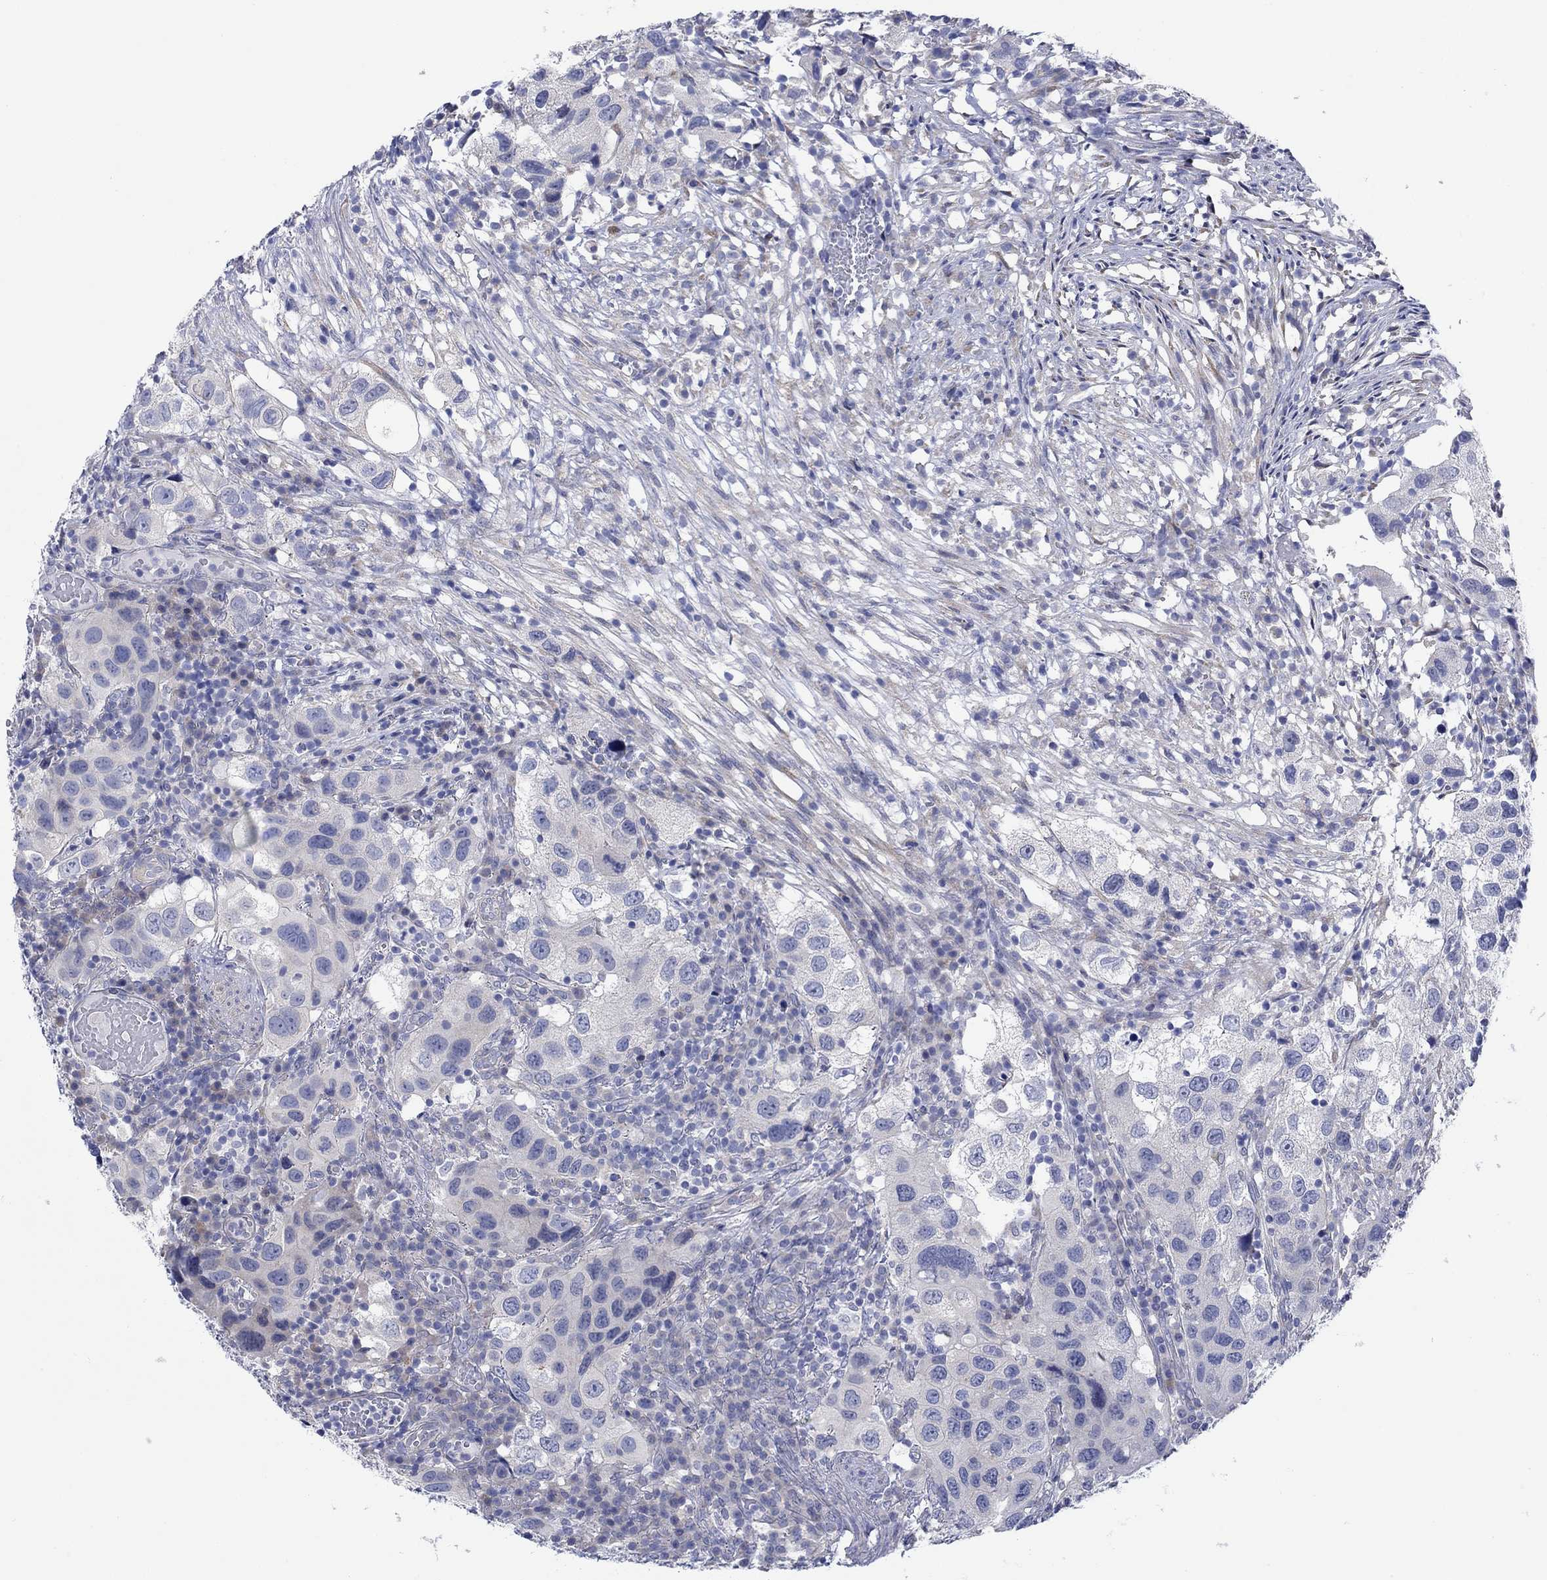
{"staining": {"intensity": "negative", "quantity": "none", "location": "none"}, "tissue": "urothelial cancer", "cell_type": "Tumor cells", "image_type": "cancer", "snomed": [{"axis": "morphology", "description": "Urothelial carcinoma, High grade"}, {"axis": "topography", "description": "Urinary bladder"}], "caption": "The immunohistochemistry image has no significant positivity in tumor cells of urothelial cancer tissue.", "gene": "KRT222", "patient": {"sex": "male", "age": 79}}